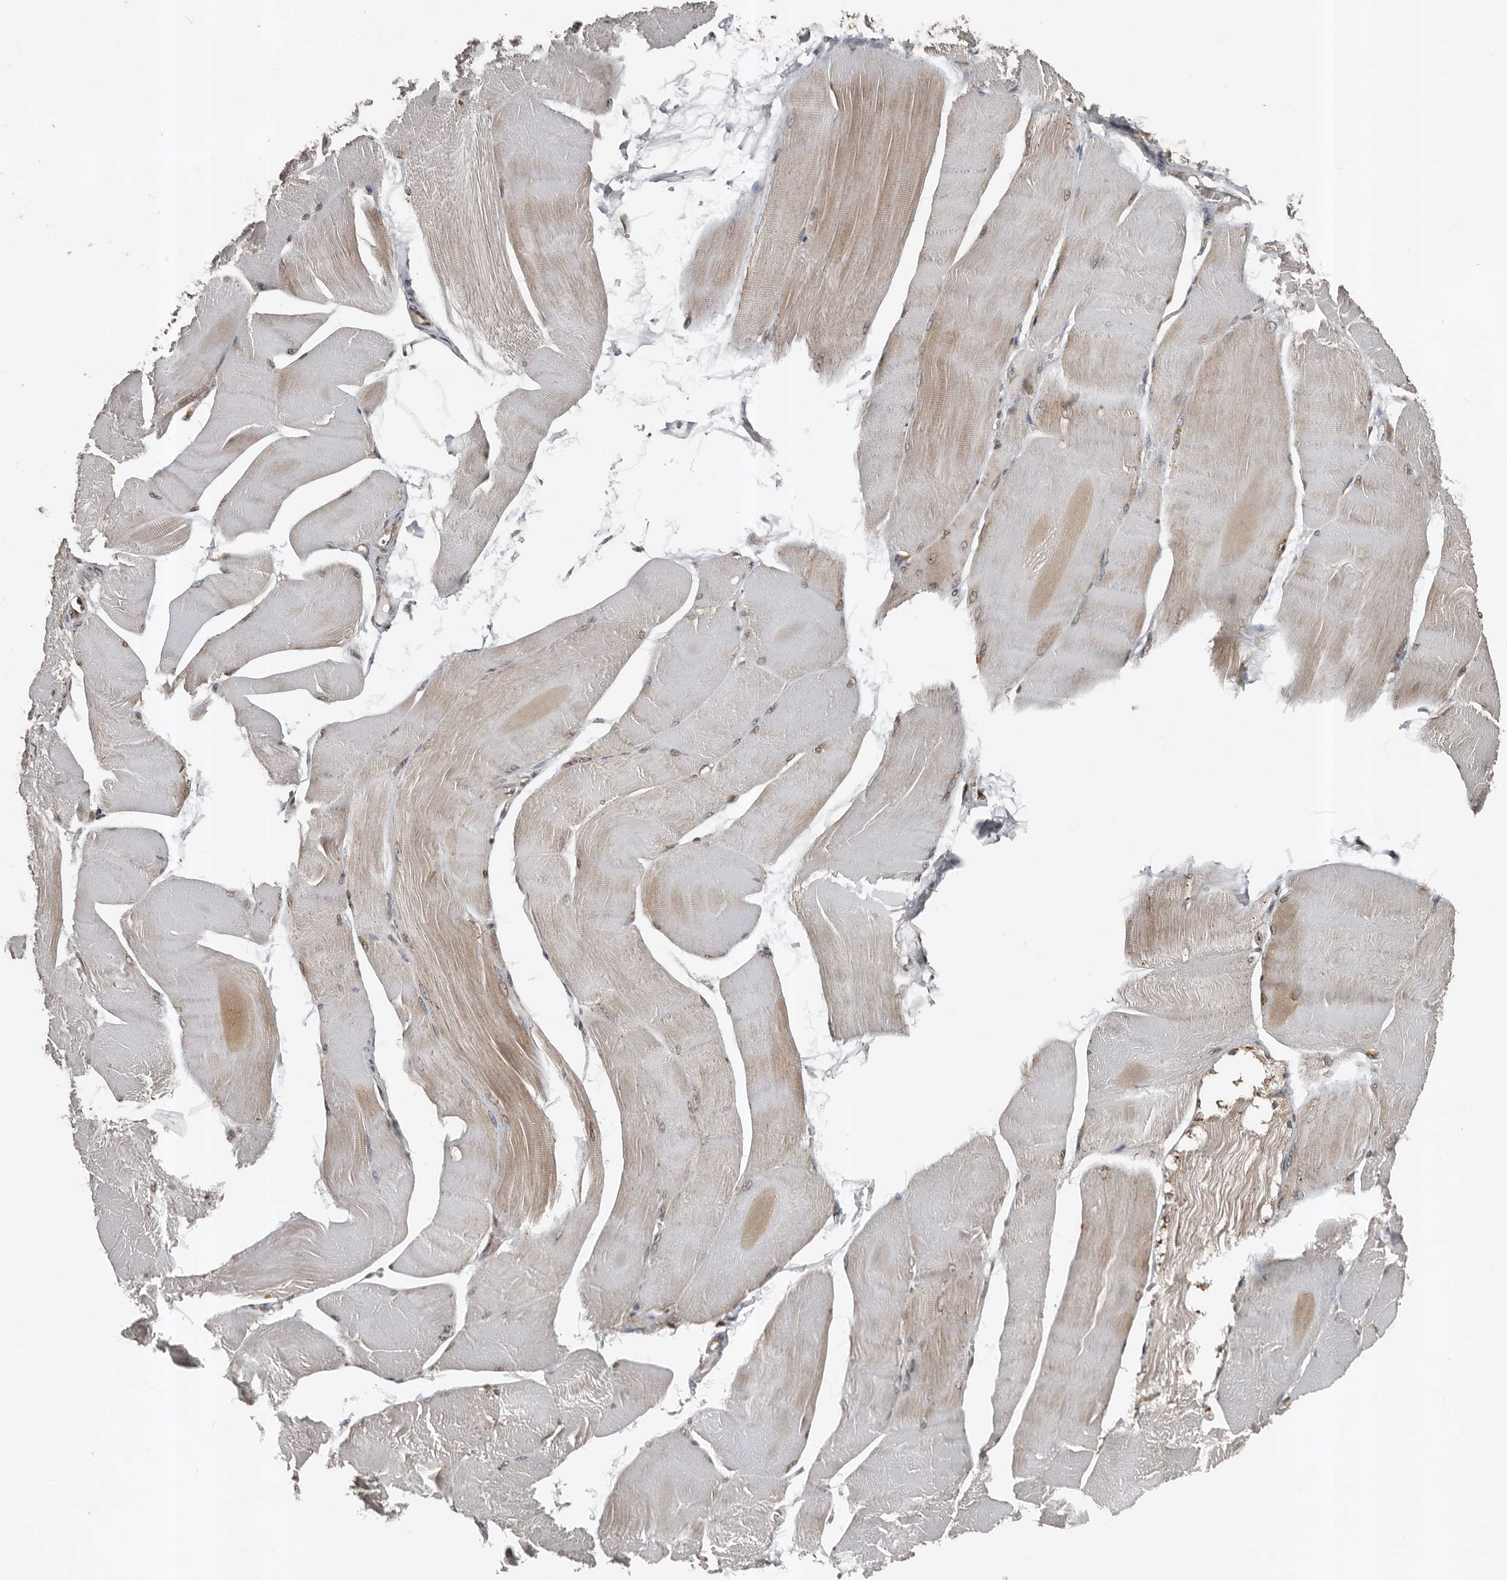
{"staining": {"intensity": "weak", "quantity": "25%-75%", "location": "cytoplasmic/membranous"}, "tissue": "skeletal muscle", "cell_type": "Myocytes", "image_type": "normal", "snomed": [{"axis": "morphology", "description": "Normal tissue, NOS"}, {"axis": "morphology", "description": "Basal cell carcinoma"}, {"axis": "topography", "description": "Skeletal muscle"}], "caption": "Human skeletal muscle stained for a protein (brown) shows weak cytoplasmic/membranous positive staining in about 25%-75% of myocytes.", "gene": "CCDC190", "patient": {"sex": "female", "age": 64}}